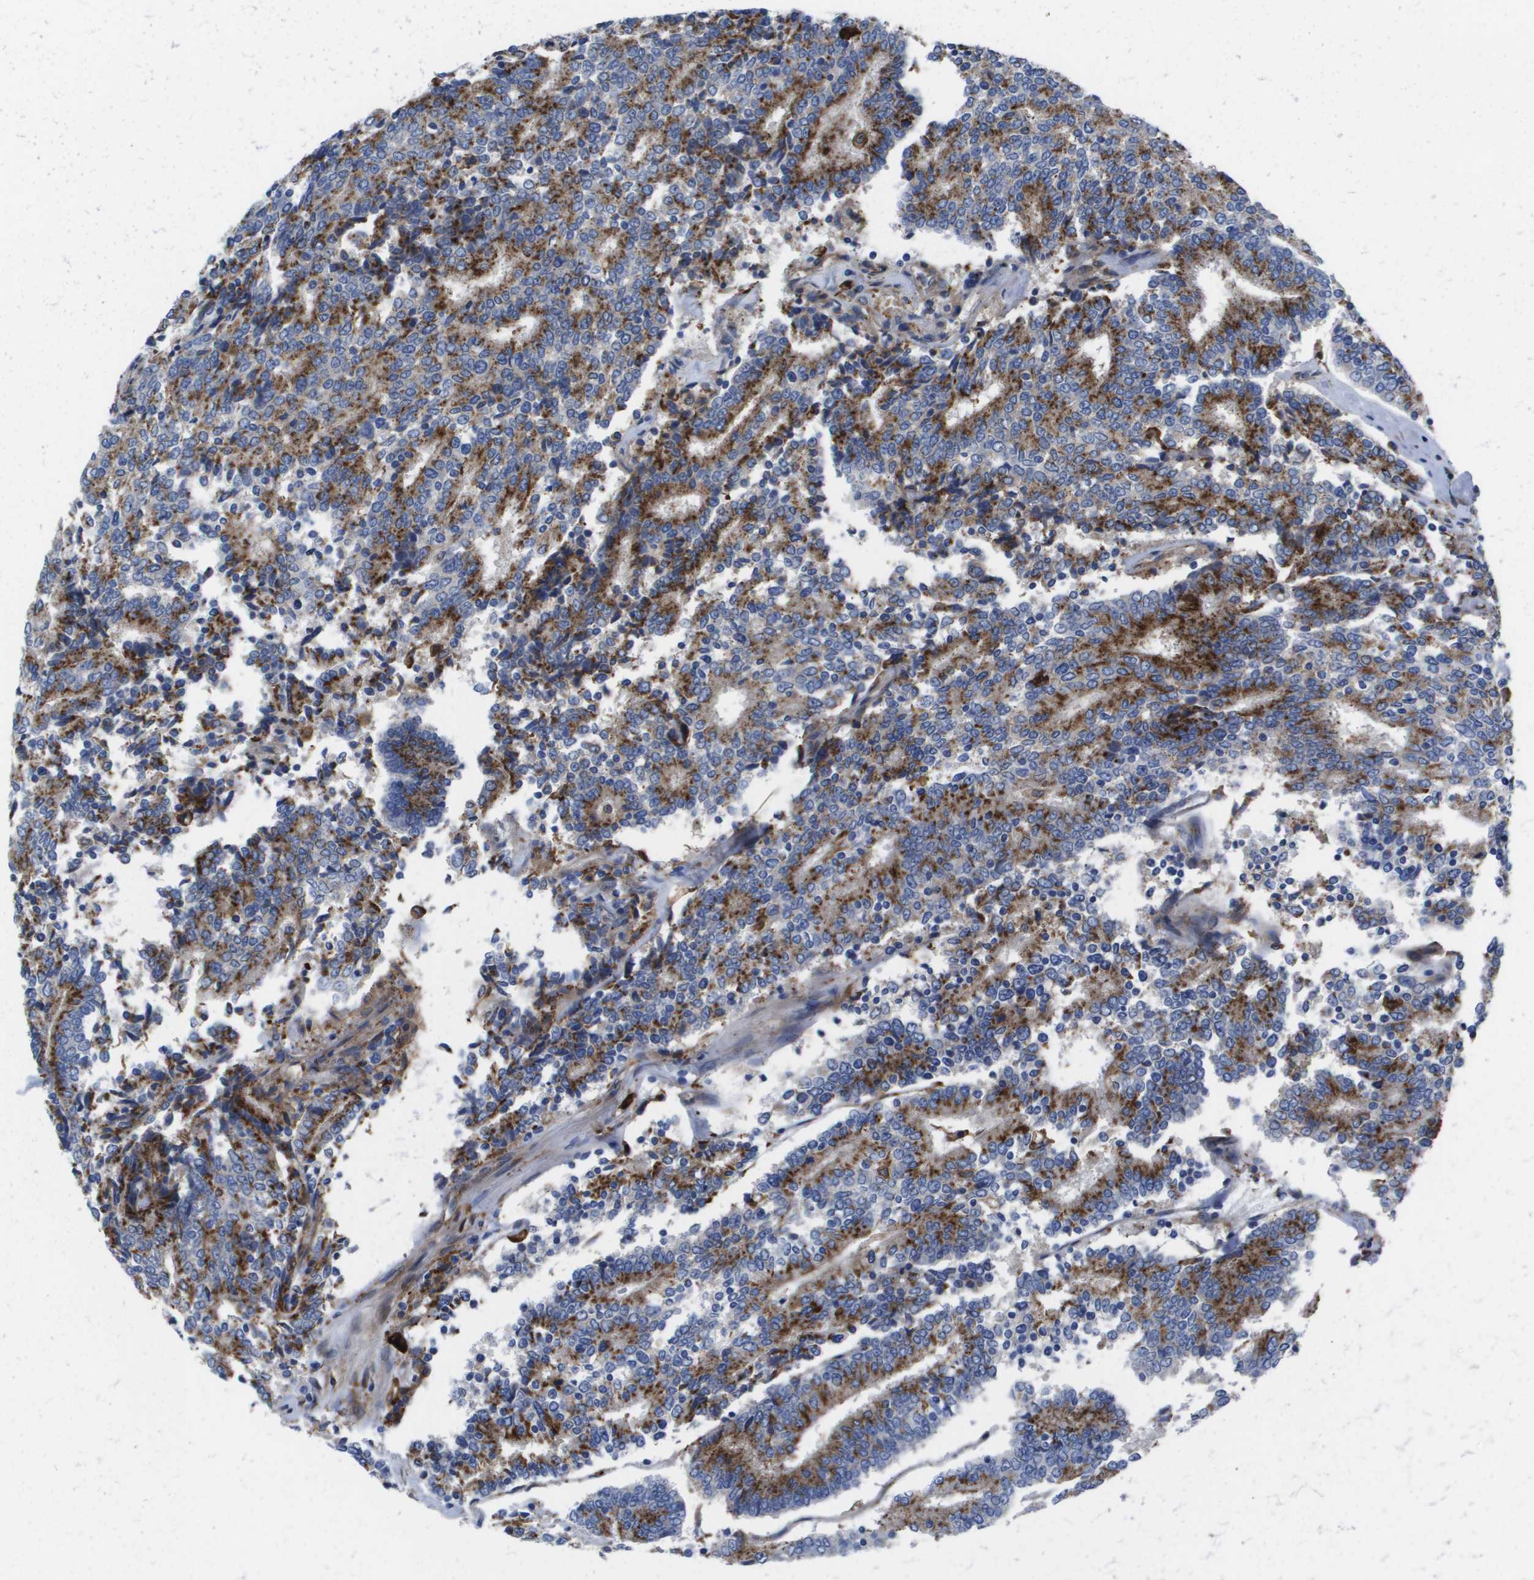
{"staining": {"intensity": "strong", "quantity": ">75%", "location": "cytoplasmic/membranous"}, "tissue": "prostate cancer", "cell_type": "Tumor cells", "image_type": "cancer", "snomed": [{"axis": "morphology", "description": "Normal tissue, NOS"}, {"axis": "morphology", "description": "Adenocarcinoma, High grade"}, {"axis": "topography", "description": "Prostate"}, {"axis": "topography", "description": "Seminal veicle"}], "caption": "Protein staining displays strong cytoplasmic/membranous staining in about >75% of tumor cells in high-grade adenocarcinoma (prostate).", "gene": "SLC37A2", "patient": {"sex": "male", "age": 55}}